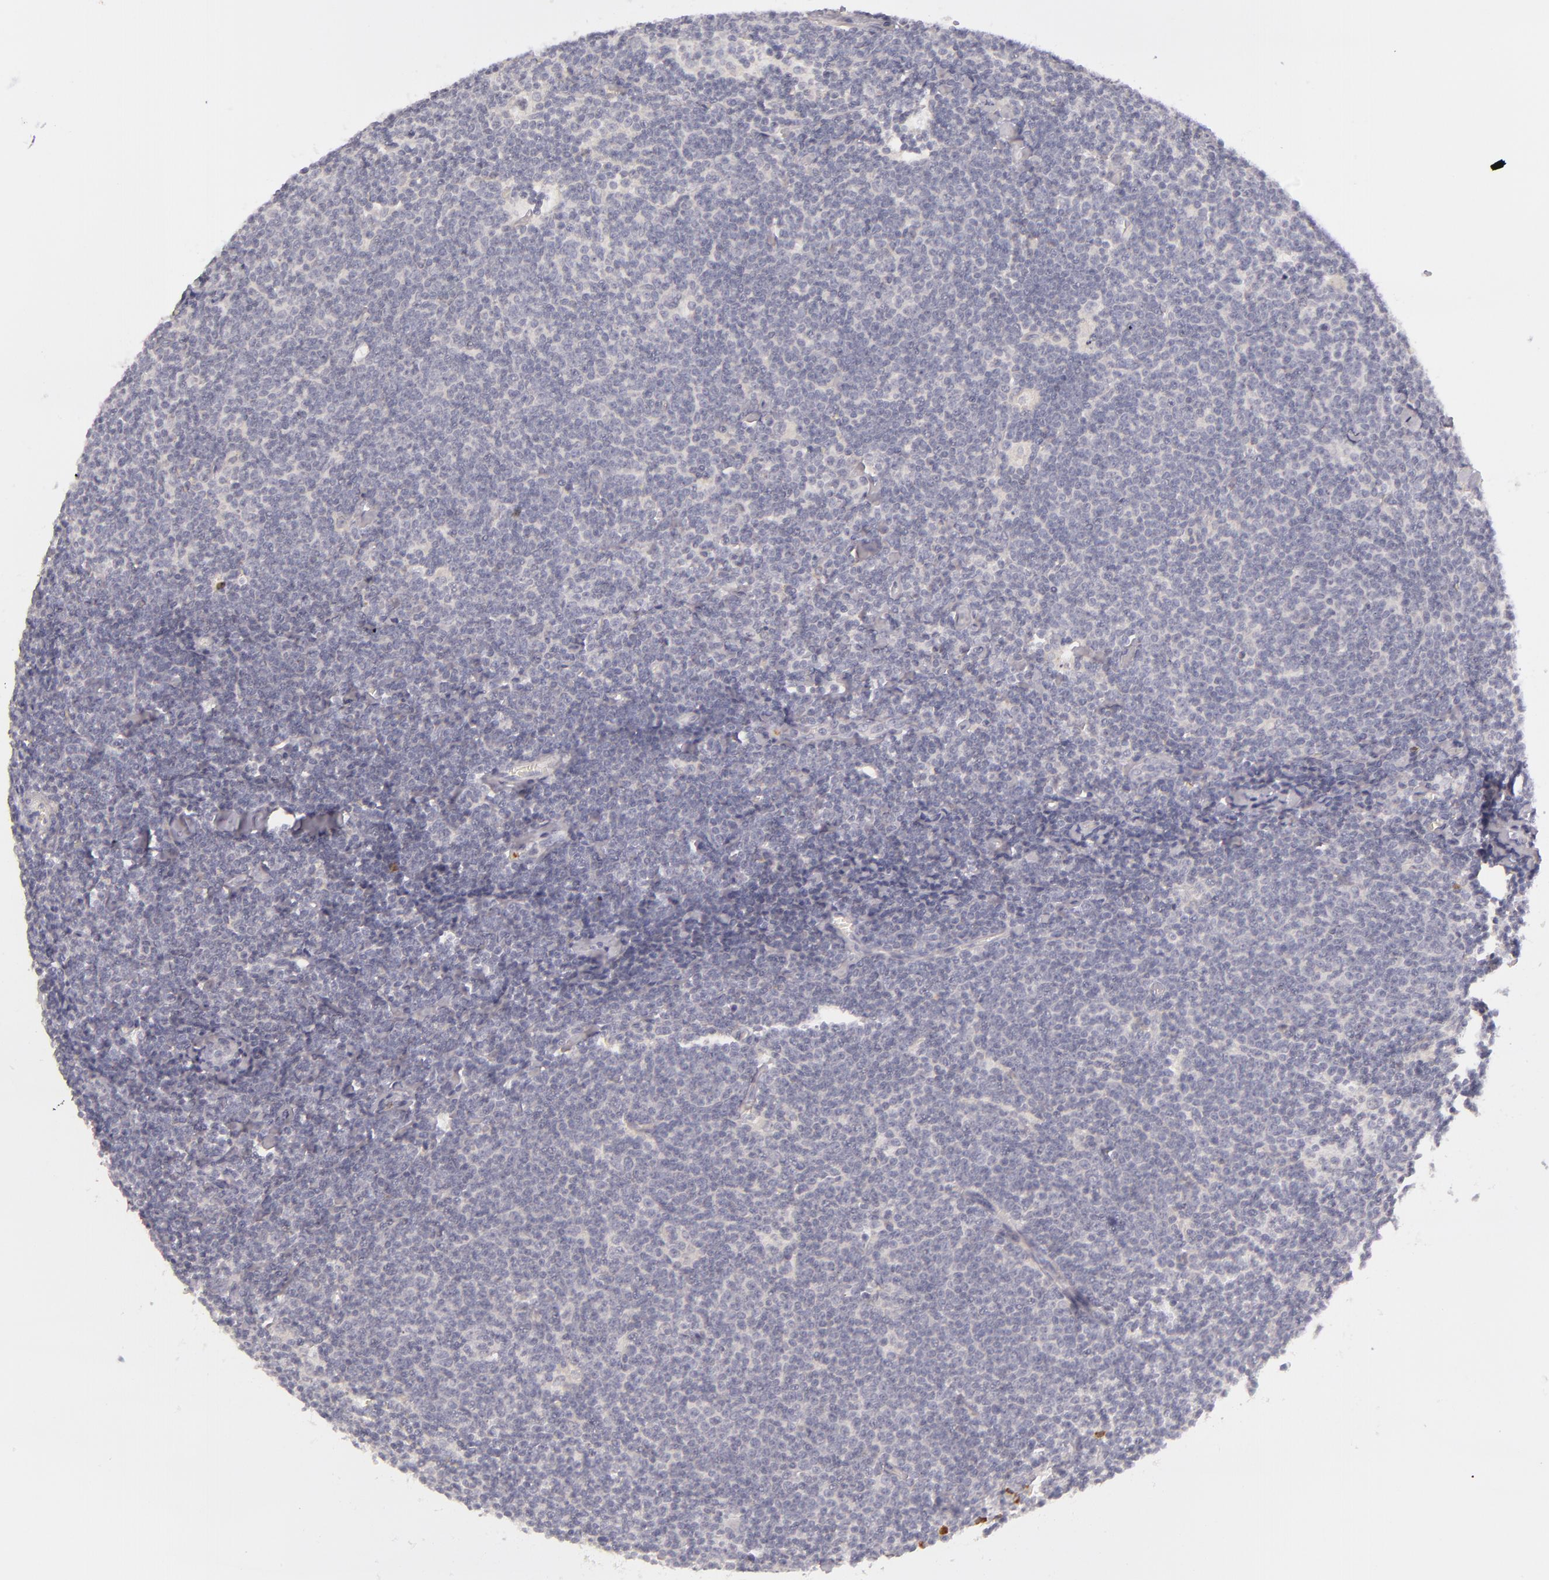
{"staining": {"intensity": "negative", "quantity": "none", "location": "none"}, "tissue": "lymphoma", "cell_type": "Tumor cells", "image_type": "cancer", "snomed": [{"axis": "morphology", "description": "Malignant lymphoma, non-Hodgkin's type, Low grade"}, {"axis": "topography", "description": "Lymph node"}], "caption": "Tumor cells are negative for protein expression in human low-grade malignant lymphoma, non-Hodgkin's type. (DAB IHC with hematoxylin counter stain).", "gene": "FAM181A", "patient": {"sex": "male", "age": 65}}